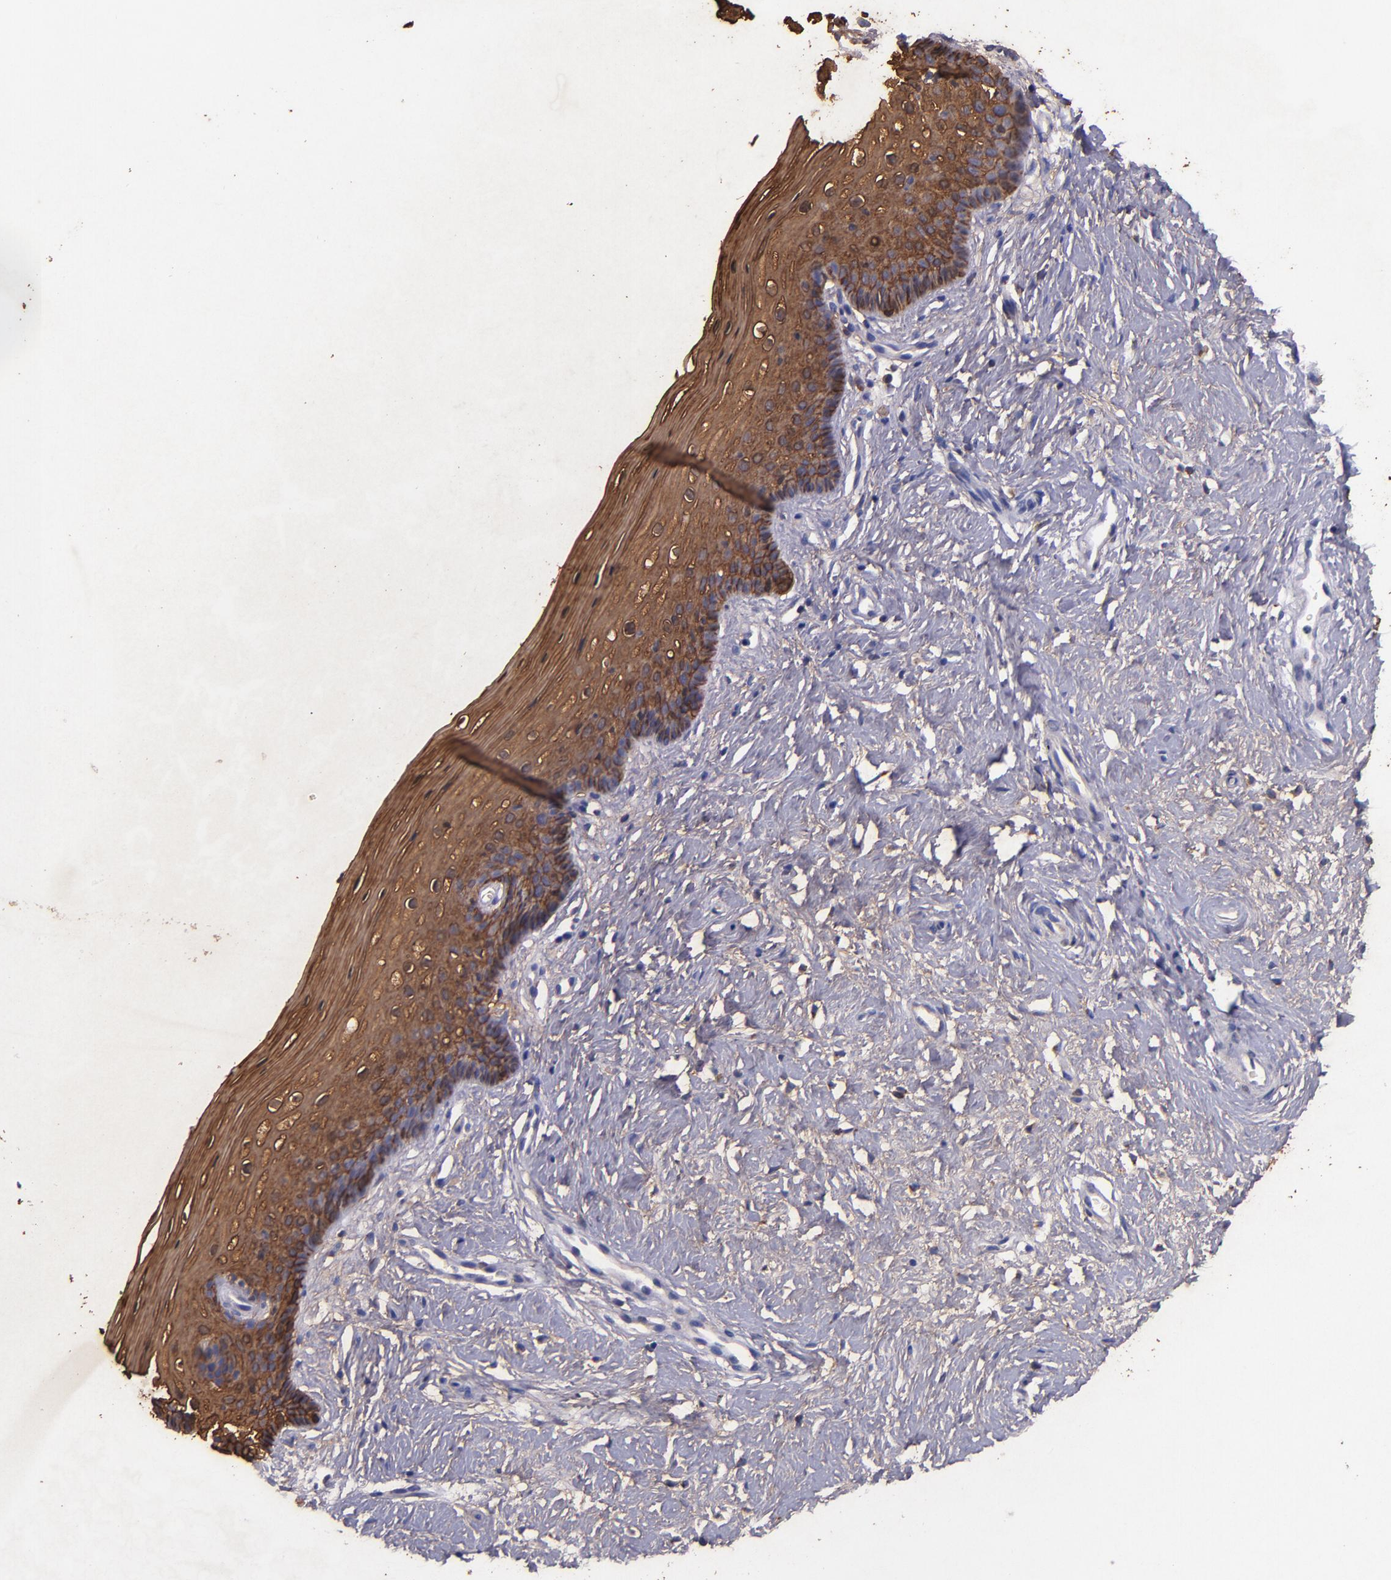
{"staining": {"intensity": "strong", "quantity": ">75%", "location": "cytoplasmic/membranous"}, "tissue": "vagina", "cell_type": "Squamous epithelial cells", "image_type": "normal", "snomed": [{"axis": "morphology", "description": "Normal tissue, NOS"}, {"axis": "topography", "description": "Vagina"}], "caption": "Immunohistochemistry (IHC) (DAB) staining of benign vagina exhibits strong cytoplasmic/membranous protein positivity in approximately >75% of squamous epithelial cells.", "gene": "IVL", "patient": {"sex": "female", "age": 46}}